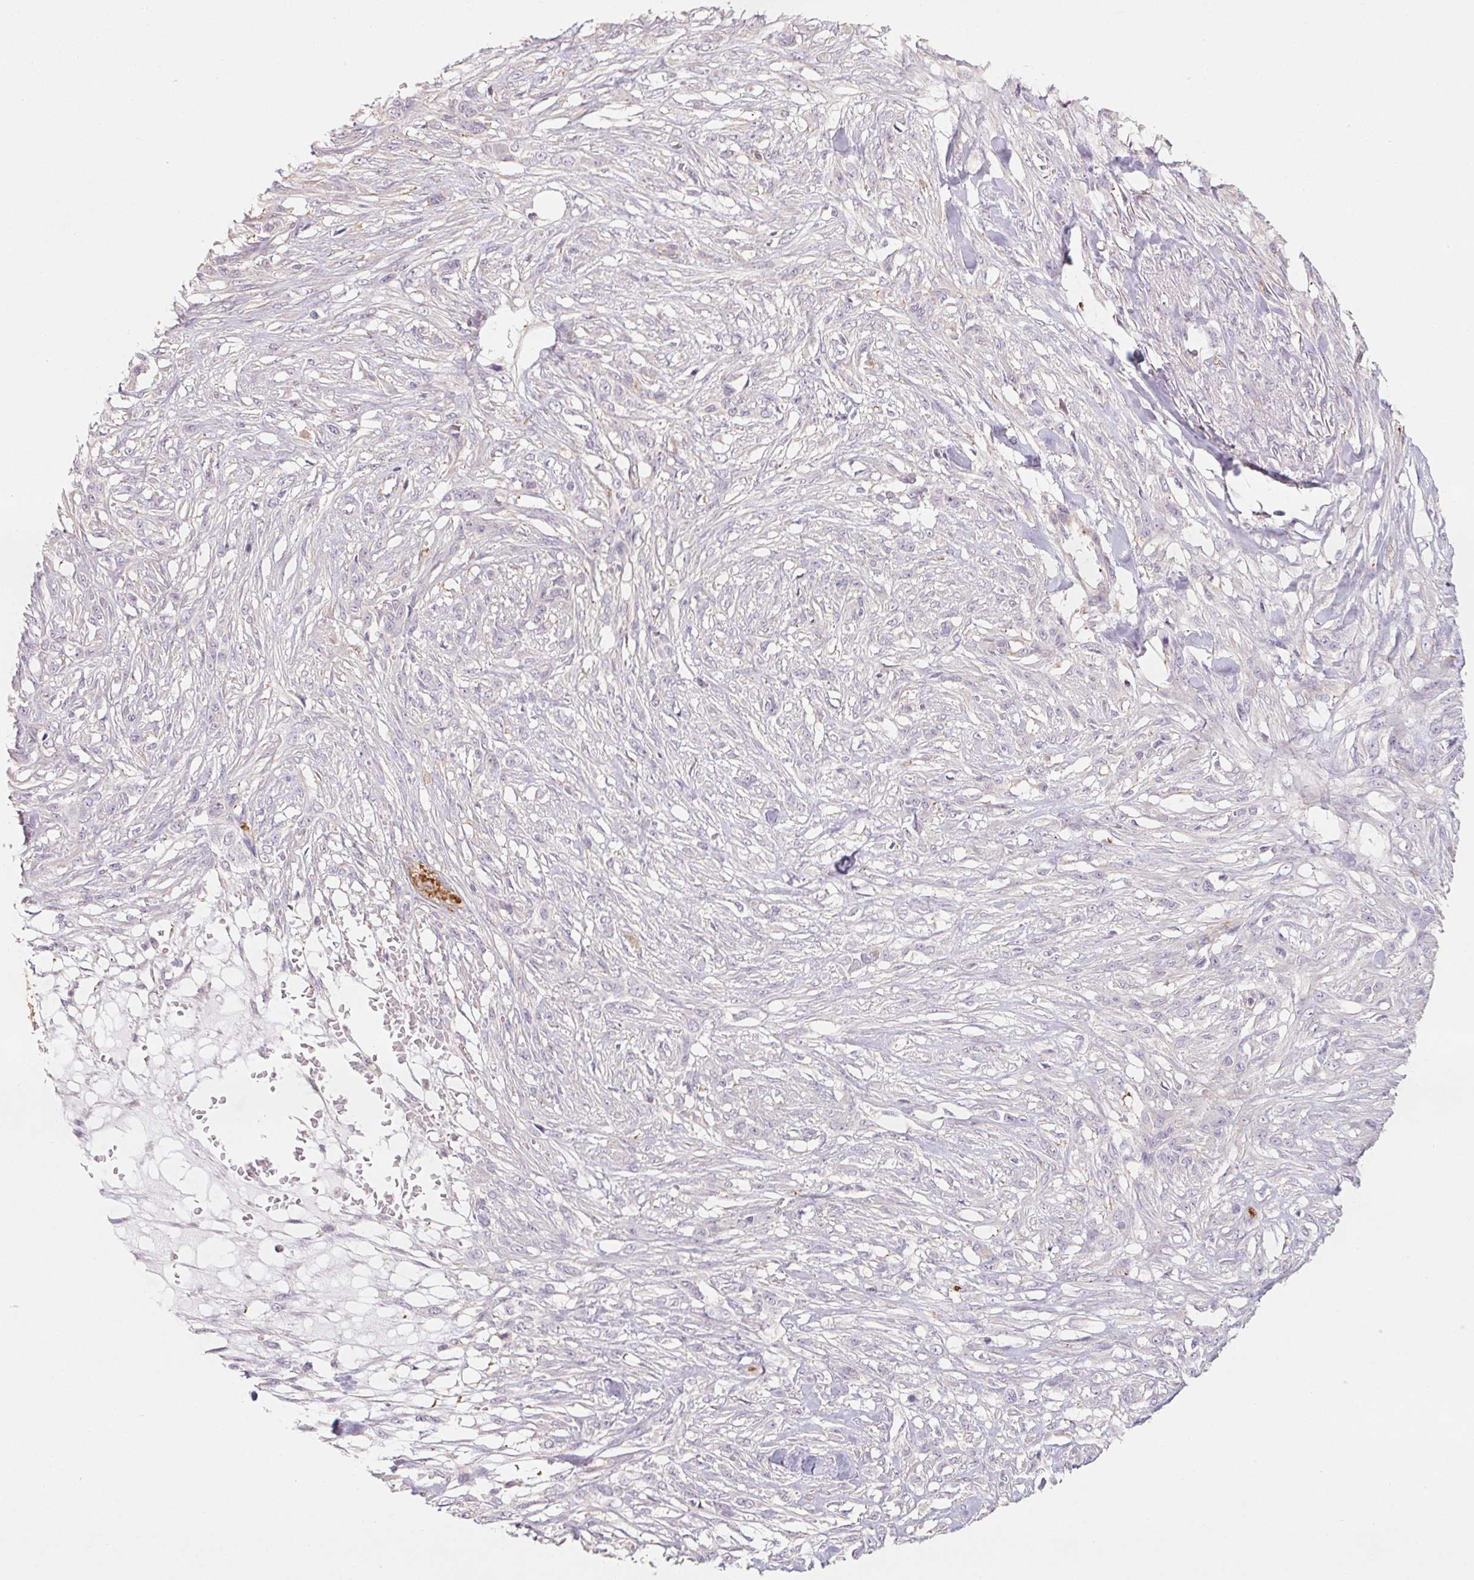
{"staining": {"intensity": "negative", "quantity": "none", "location": "none"}, "tissue": "skin cancer", "cell_type": "Tumor cells", "image_type": "cancer", "snomed": [{"axis": "morphology", "description": "Squamous cell carcinoma, NOS"}, {"axis": "topography", "description": "Skin"}], "caption": "Immunohistochemistry histopathology image of squamous cell carcinoma (skin) stained for a protein (brown), which exhibits no positivity in tumor cells. (DAB immunohistochemistry (IHC) with hematoxylin counter stain).", "gene": "ANKRD13B", "patient": {"sex": "female", "age": 59}}